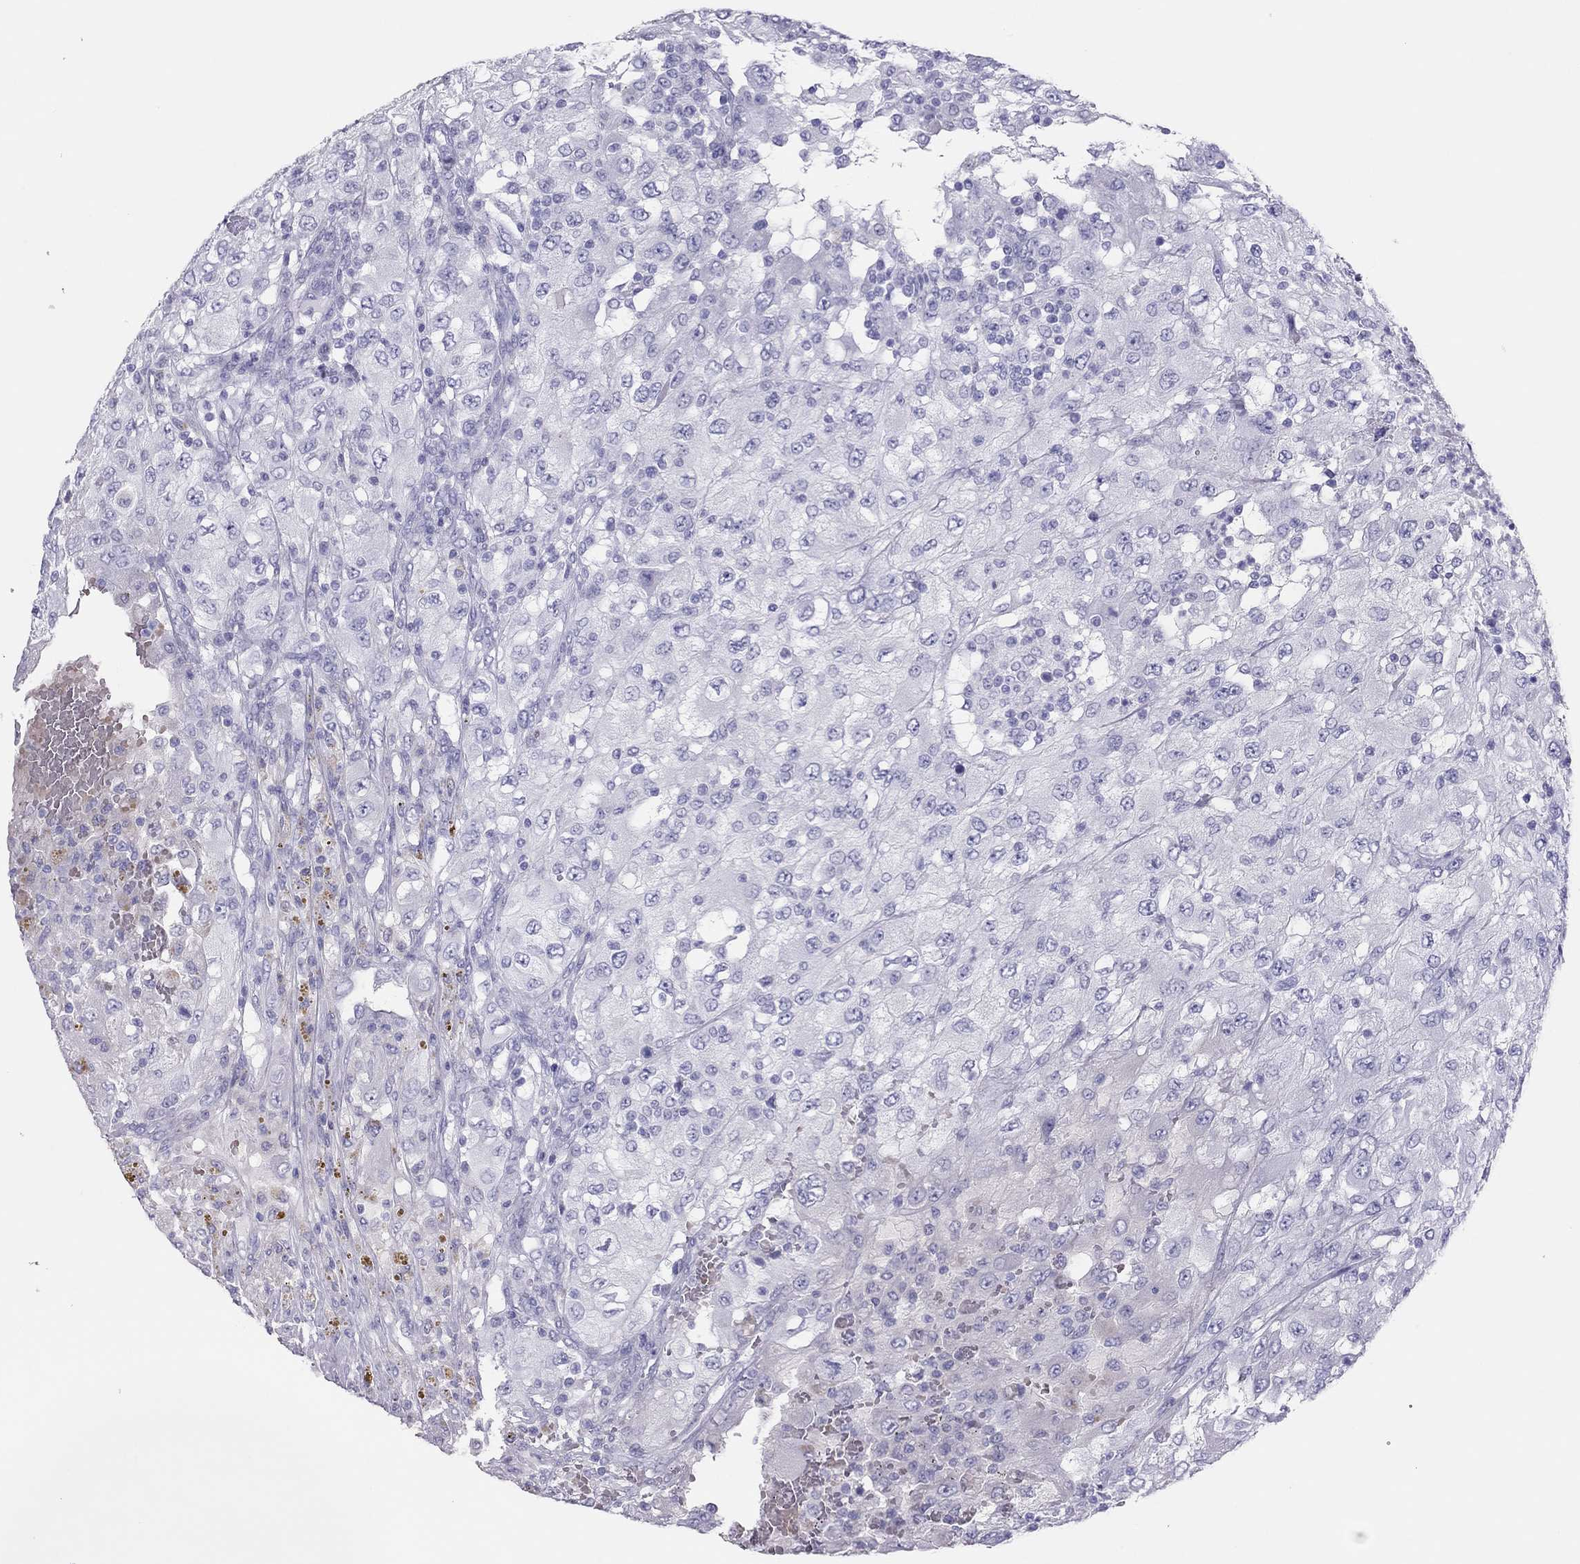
{"staining": {"intensity": "negative", "quantity": "none", "location": "none"}, "tissue": "renal cancer", "cell_type": "Tumor cells", "image_type": "cancer", "snomed": [{"axis": "morphology", "description": "Adenocarcinoma, NOS"}, {"axis": "topography", "description": "Kidney"}], "caption": "Immunohistochemistry (IHC) image of human adenocarcinoma (renal) stained for a protein (brown), which exhibits no expression in tumor cells.", "gene": "TSHB", "patient": {"sex": "female", "age": 67}}